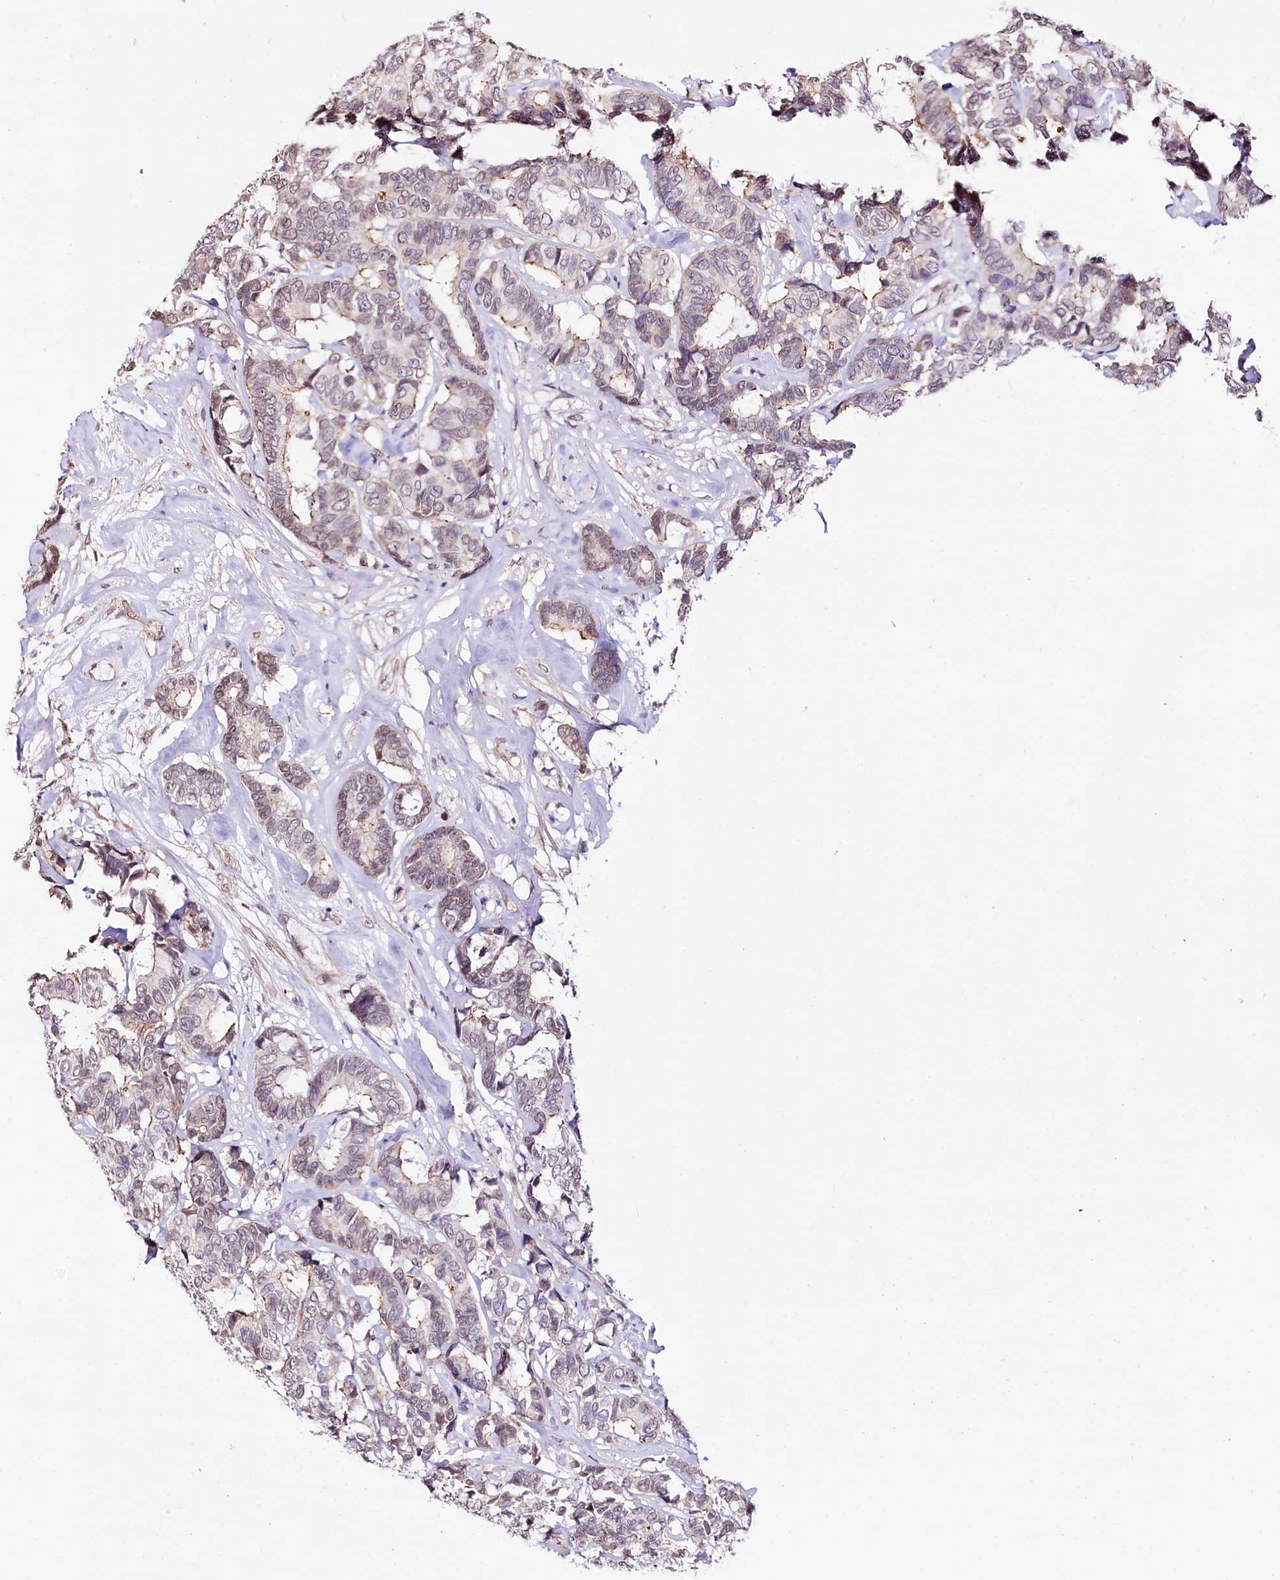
{"staining": {"intensity": "negative", "quantity": "none", "location": "none"}, "tissue": "breast cancer", "cell_type": "Tumor cells", "image_type": "cancer", "snomed": [{"axis": "morphology", "description": "Duct carcinoma"}, {"axis": "topography", "description": "Breast"}], "caption": "Protein analysis of breast intraductal carcinoma shows no significant staining in tumor cells.", "gene": "ST7", "patient": {"sex": "female", "age": 87}}